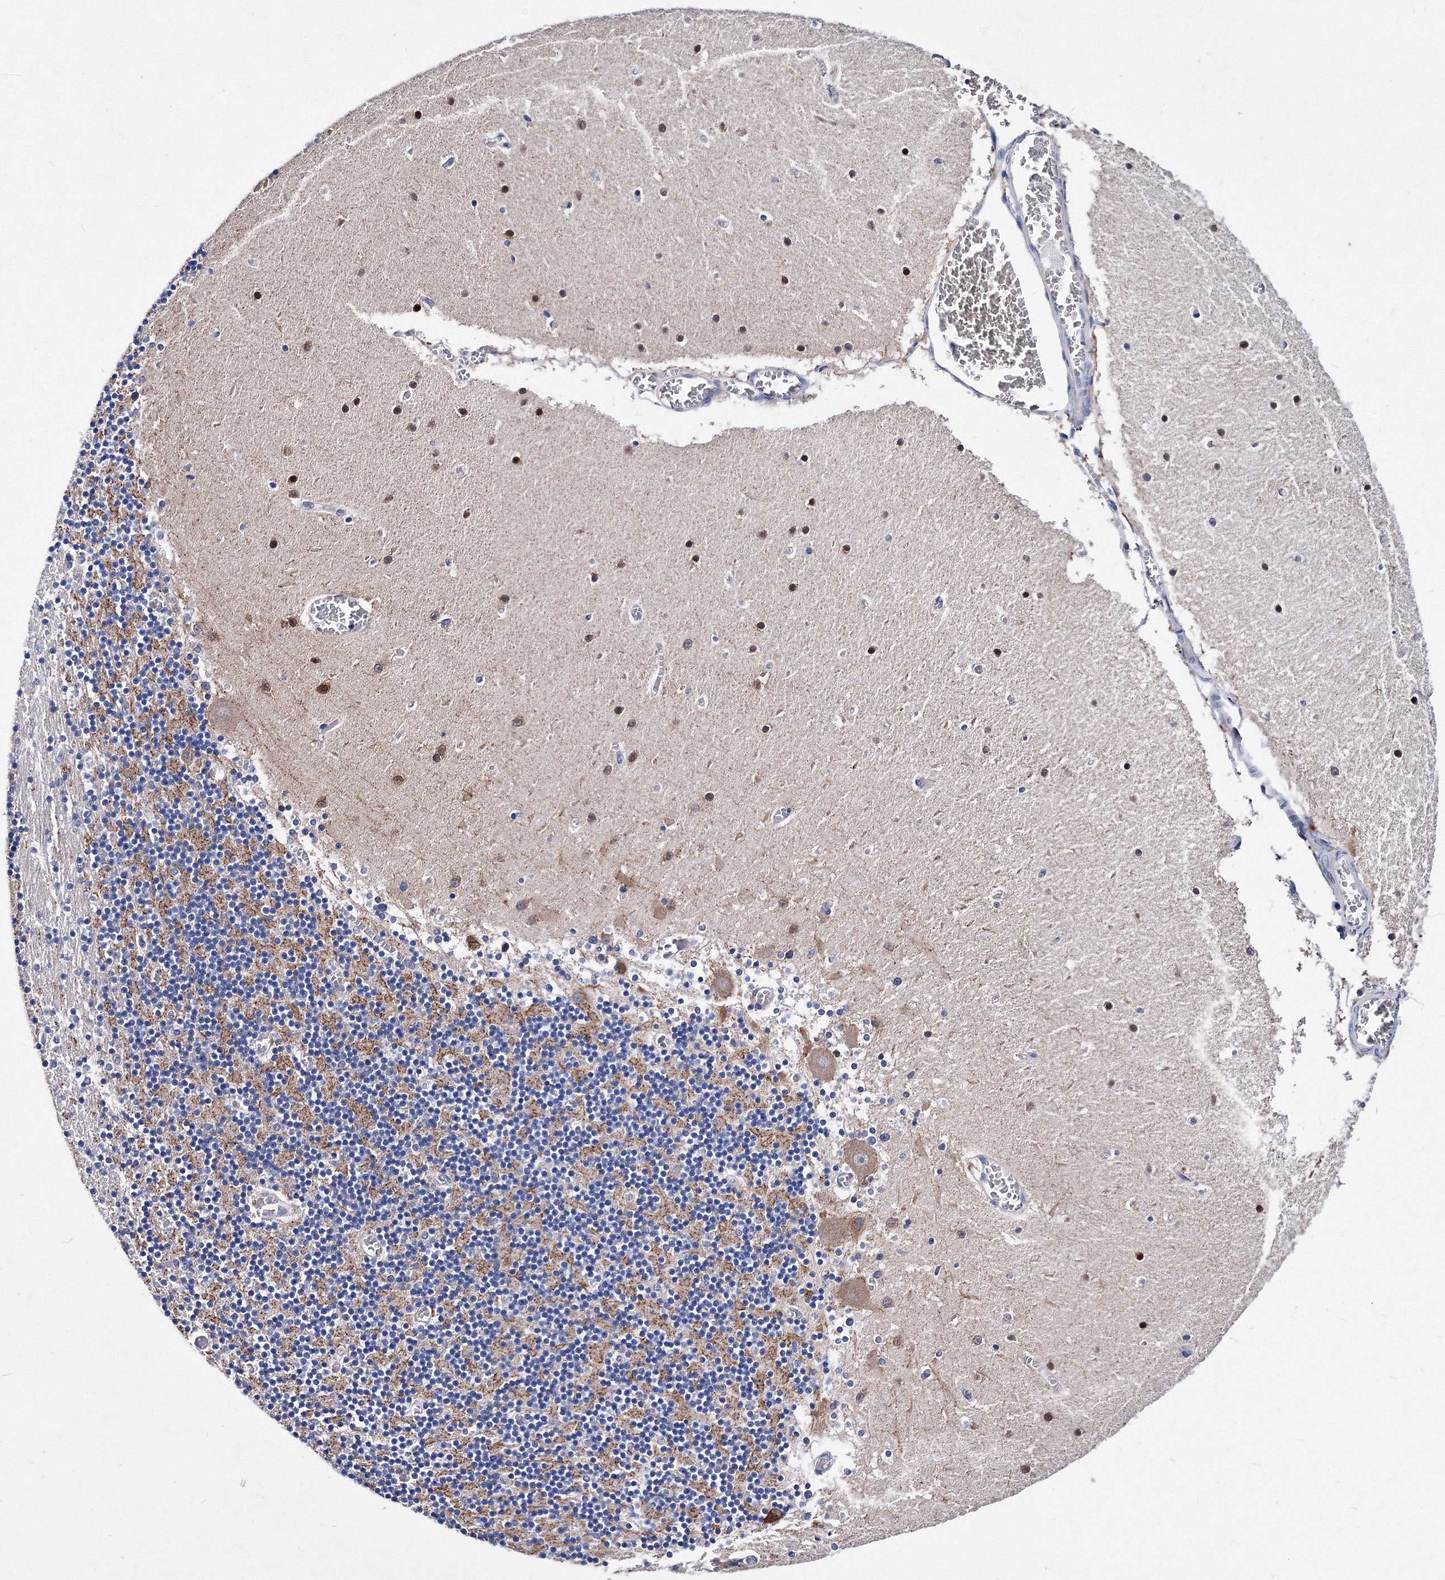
{"staining": {"intensity": "moderate", "quantity": "25%-75%", "location": "cytoplasmic/membranous"}, "tissue": "cerebellum", "cell_type": "Cells in granular layer", "image_type": "normal", "snomed": [{"axis": "morphology", "description": "Normal tissue, NOS"}, {"axis": "topography", "description": "Cerebellum"}], "caption": "High-power microscopy captured an immunohistochemistry (IHC) micrograph of normal cerebellum, revealing moderate cytoplasmic/membranous staining in approximately 25%-75% of cells in granular layer. Ihc stains the protein of interest in brown and the nuclei are stained blue.", "gene": "TRPM2", "patient": {"sex": "female", "age": 28}}